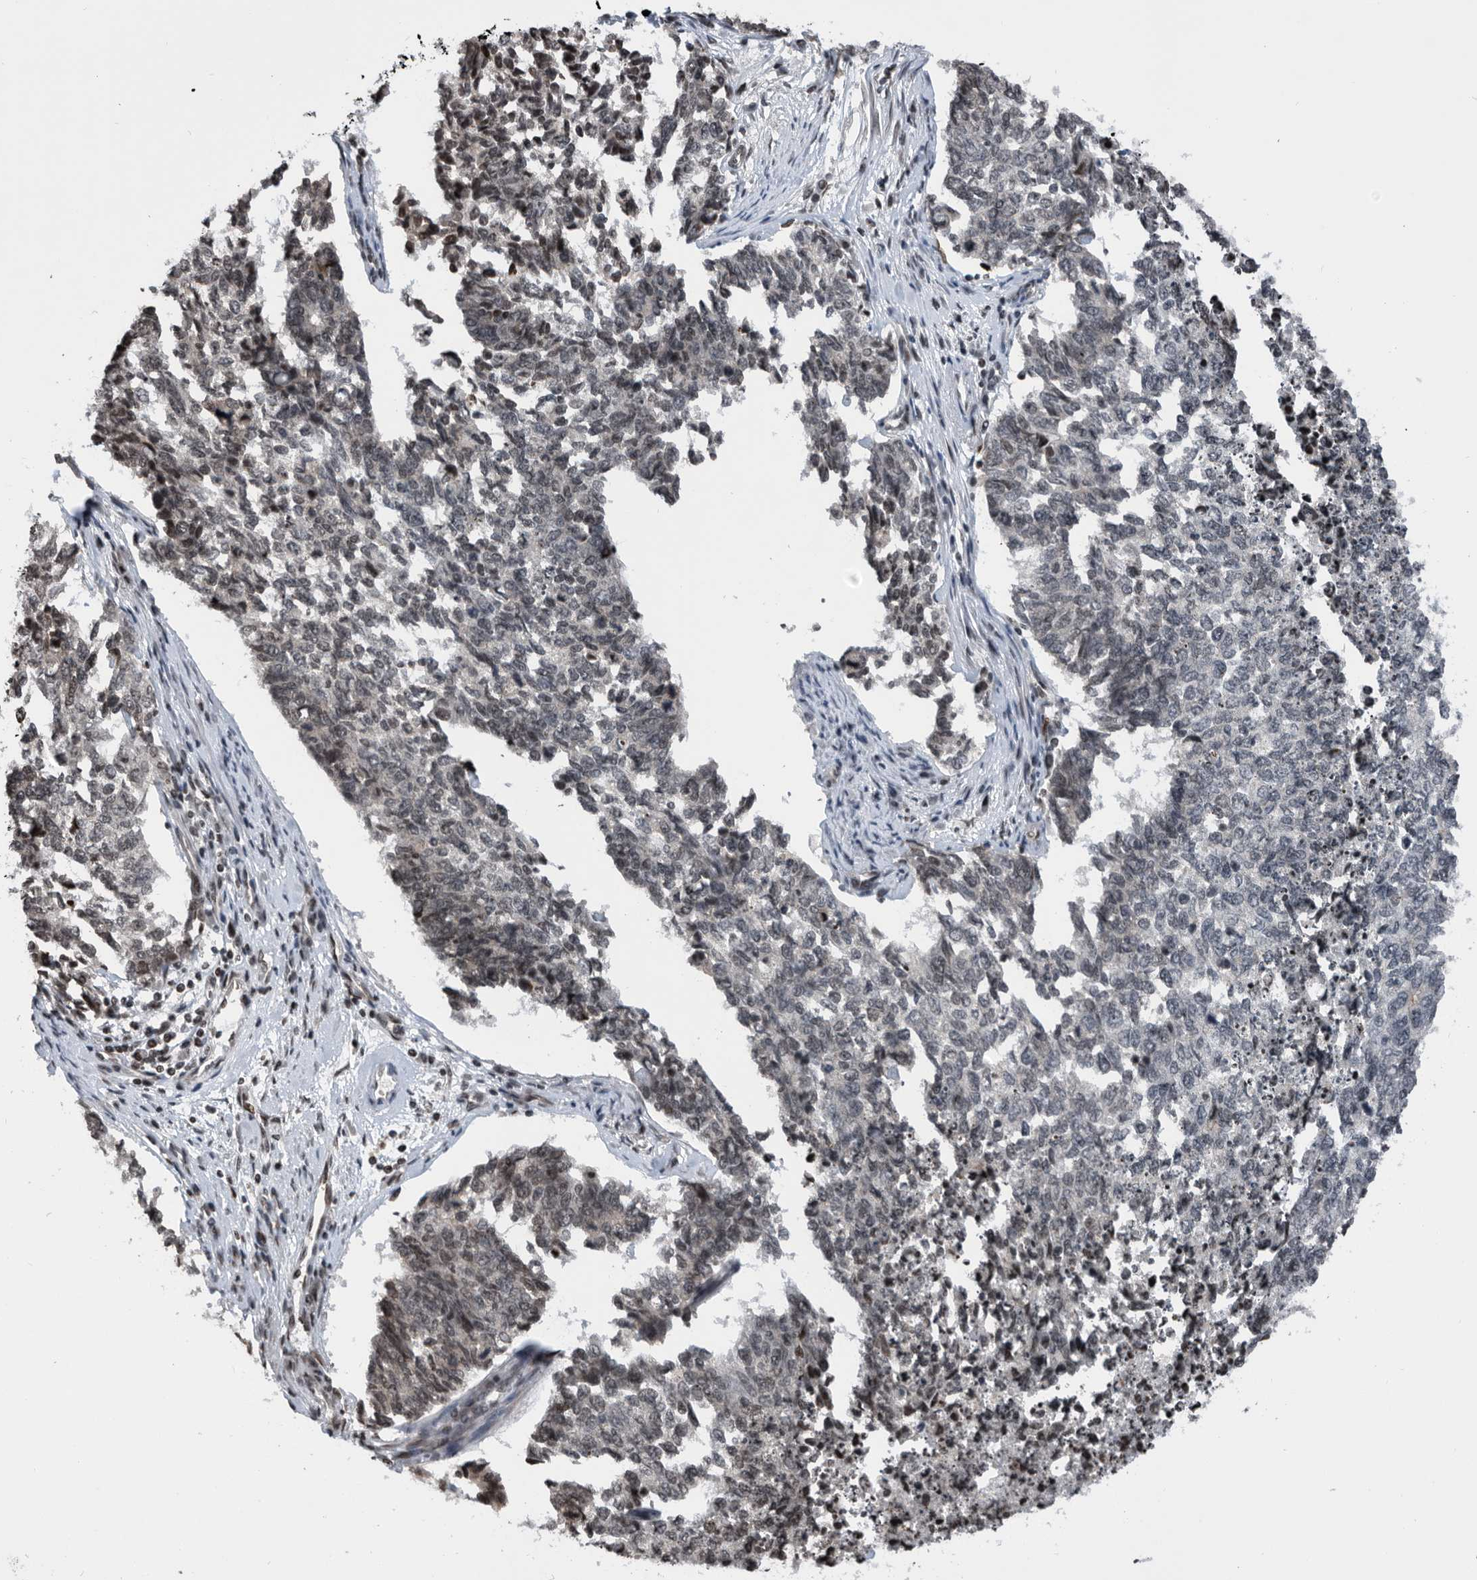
{"staining": {"intensity": "weak", "quantity": "<25%", "location": "nuclear"}, "tissue": "cervical cancer", "cell_type": "Tumor cells", "image_type": "cancer", "snomed": [{"axis": "morphology", "description": "Squamous cell carcinoma, NOS"}, {"axis": "topography", "description": "Cervix"}], "caption": "IHC image of neoplastic tissue: cervical cancer stained with DAB (3,3'-diaminobenzidine) demonstrates no significant protein expression in tumor cells. Nuclei are stained in blue.", "gene": "SNRNP48", "patient": {"sex": "female", "age": 63}}